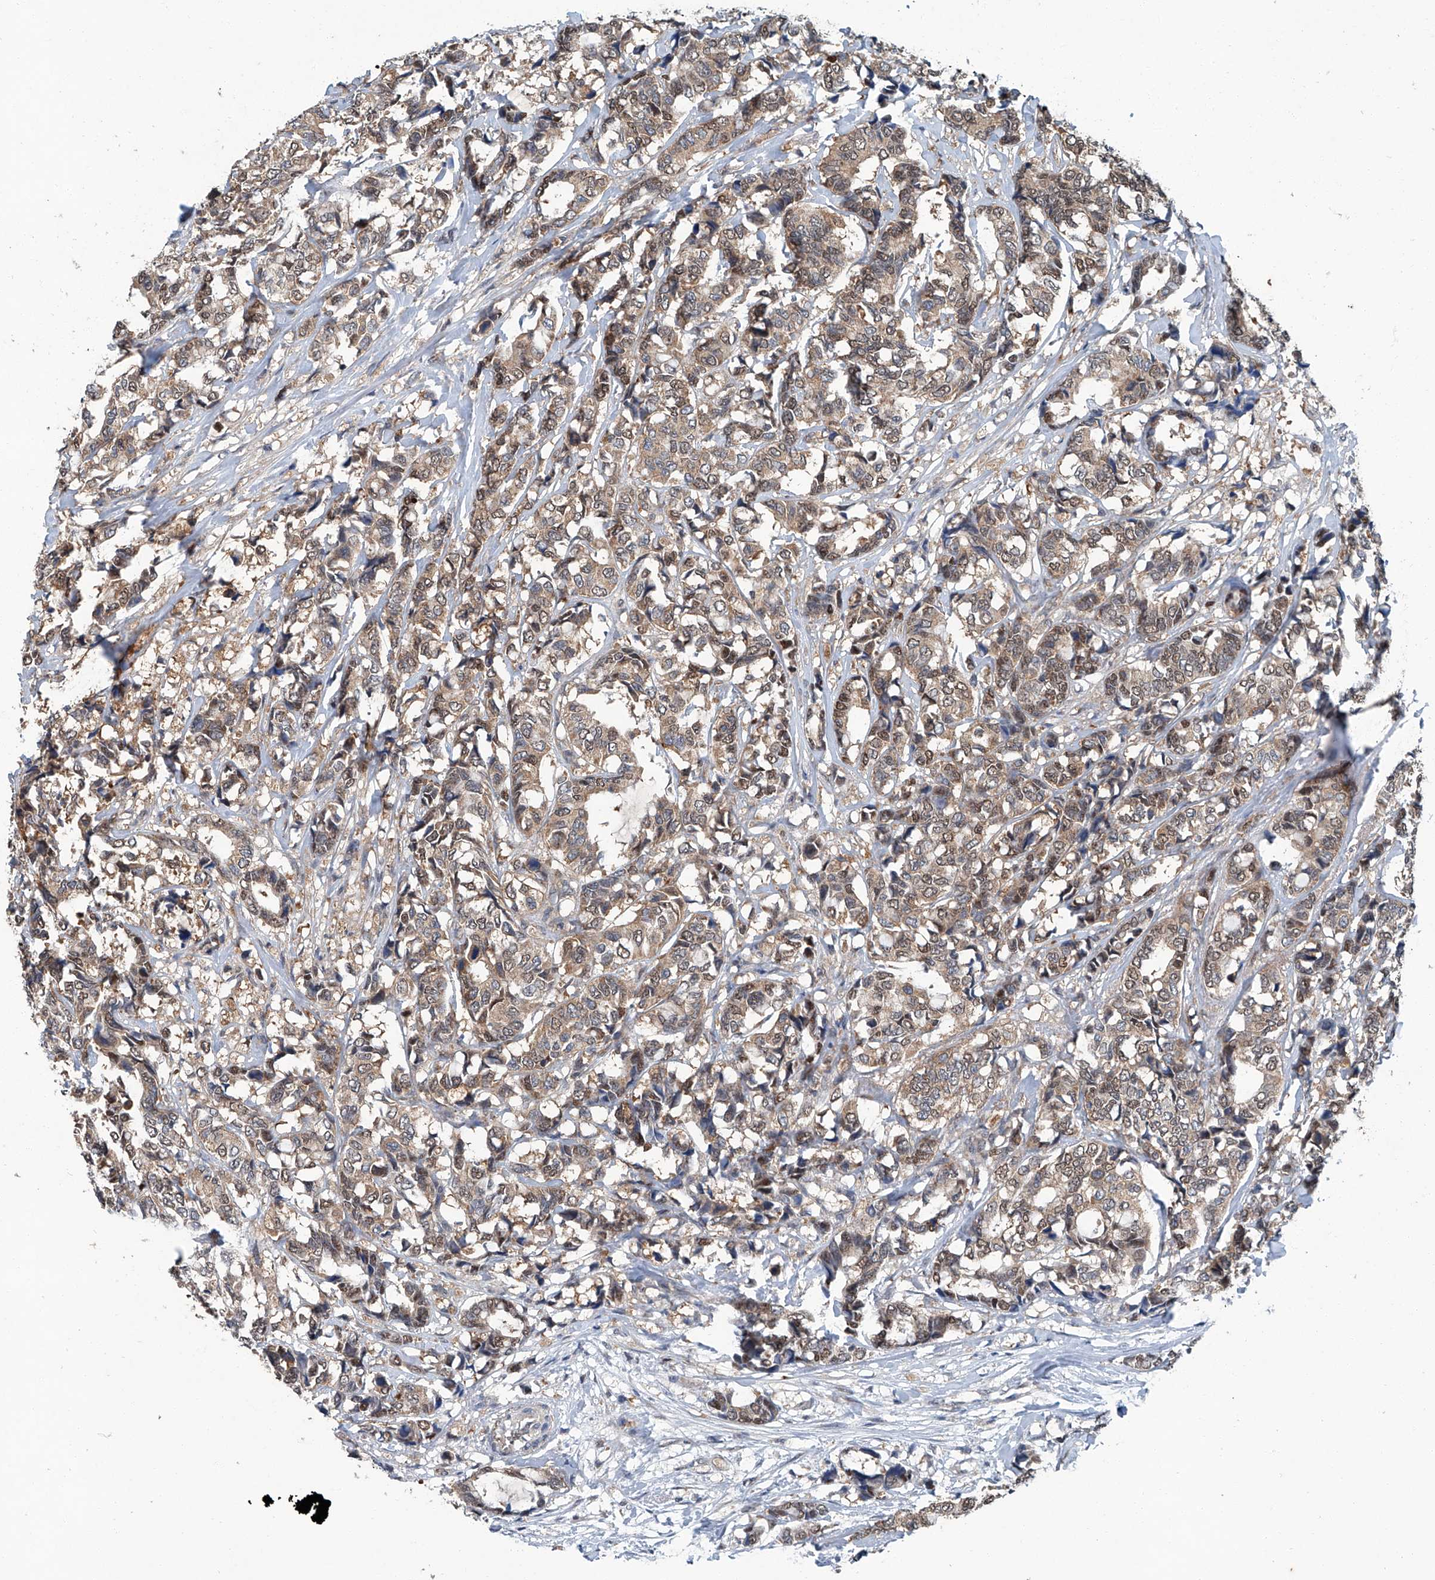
{"staining": {"intensity": "weak", "quantity": ">75%", "location": "cytoplasmic/membranous,nuclear"}, "tissue": "breast cancer", "cell_type": "Tumor cells", "image_type": "cancer", "snomed": [{"axis": "morphology", "description": "Duct carcinoma"}, {"axis": "topography", "description": "Breast"}], "caption": "Protein expression analysis of breast infiltrating ductal carcinoma demonstrates weak cytoplasmic/membranous and nuclear staining in about >75% of tumor cells. (Stains: DAB (3,3'-diaminobenzidine) in brown, nuclei in blue, Microscopy: brightfield microscopy at high magnification).", "gene": "CLK1", "patient": {"sex": "female", "age": 87}}